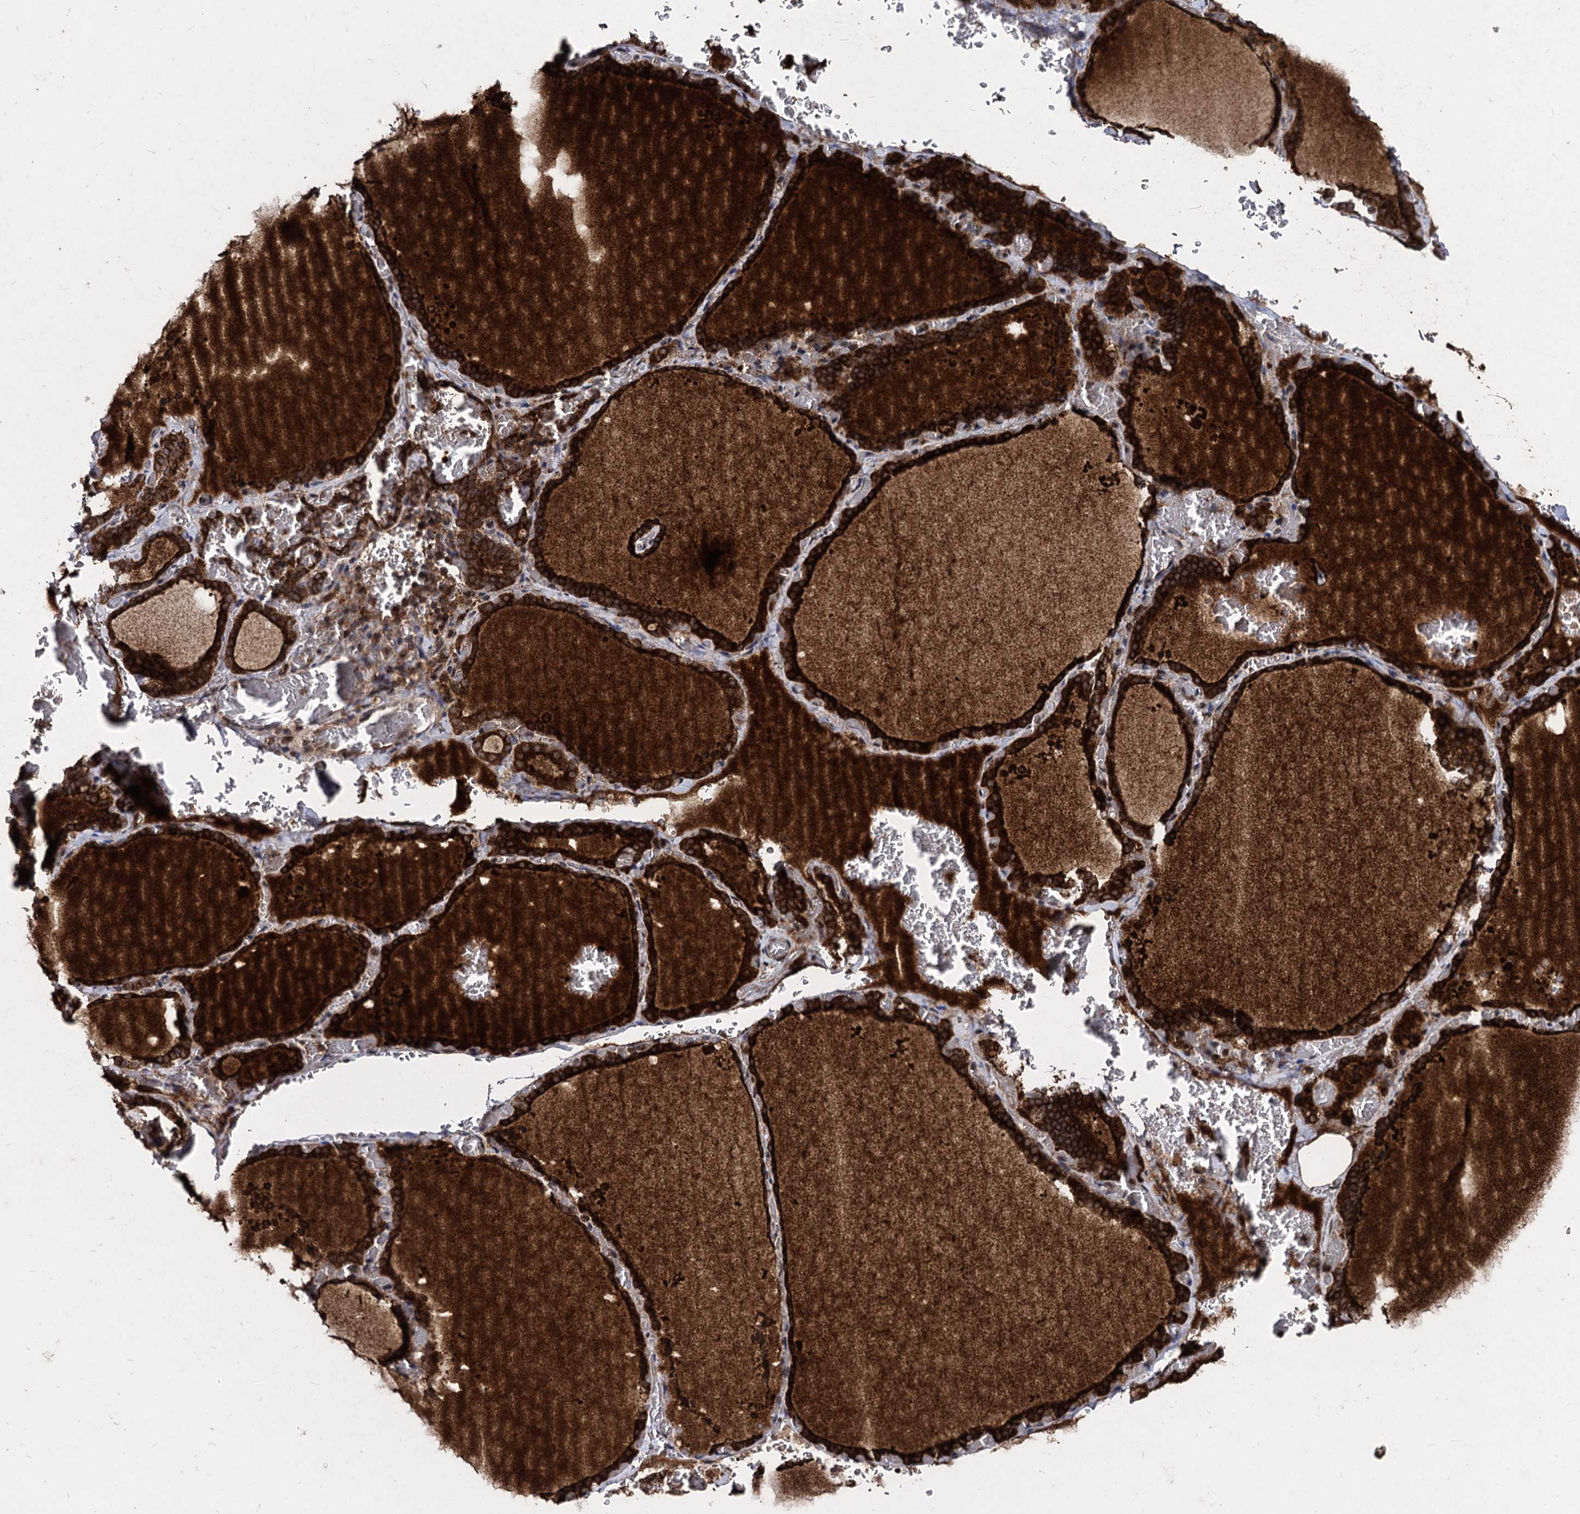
{"staining": {"intensity": "strong", "quantity": ">75%", "location": "cytoplasmic/membranous"}, "tissue": "thyroid gland", "cell_type": "Glandular cells", "image_type": "normal", "snomed": [{"axis": "morphology", "description": "Normal tissue, NOS"}, {"axis": "topography", "description": "Thyroid gland"}], "caption": "Immunohistochemical staining of normal thyroid gland exhibits >75% levels of strong cytoplasmic/membranous protein positivity in about >75% of glandular cells. (DAB (3,3'-diaminobenzidine) IHC with brightfield microscopy, high magnification).", "gene": "BCL2L2", "patient": {"sex": "female", "age": 39}}